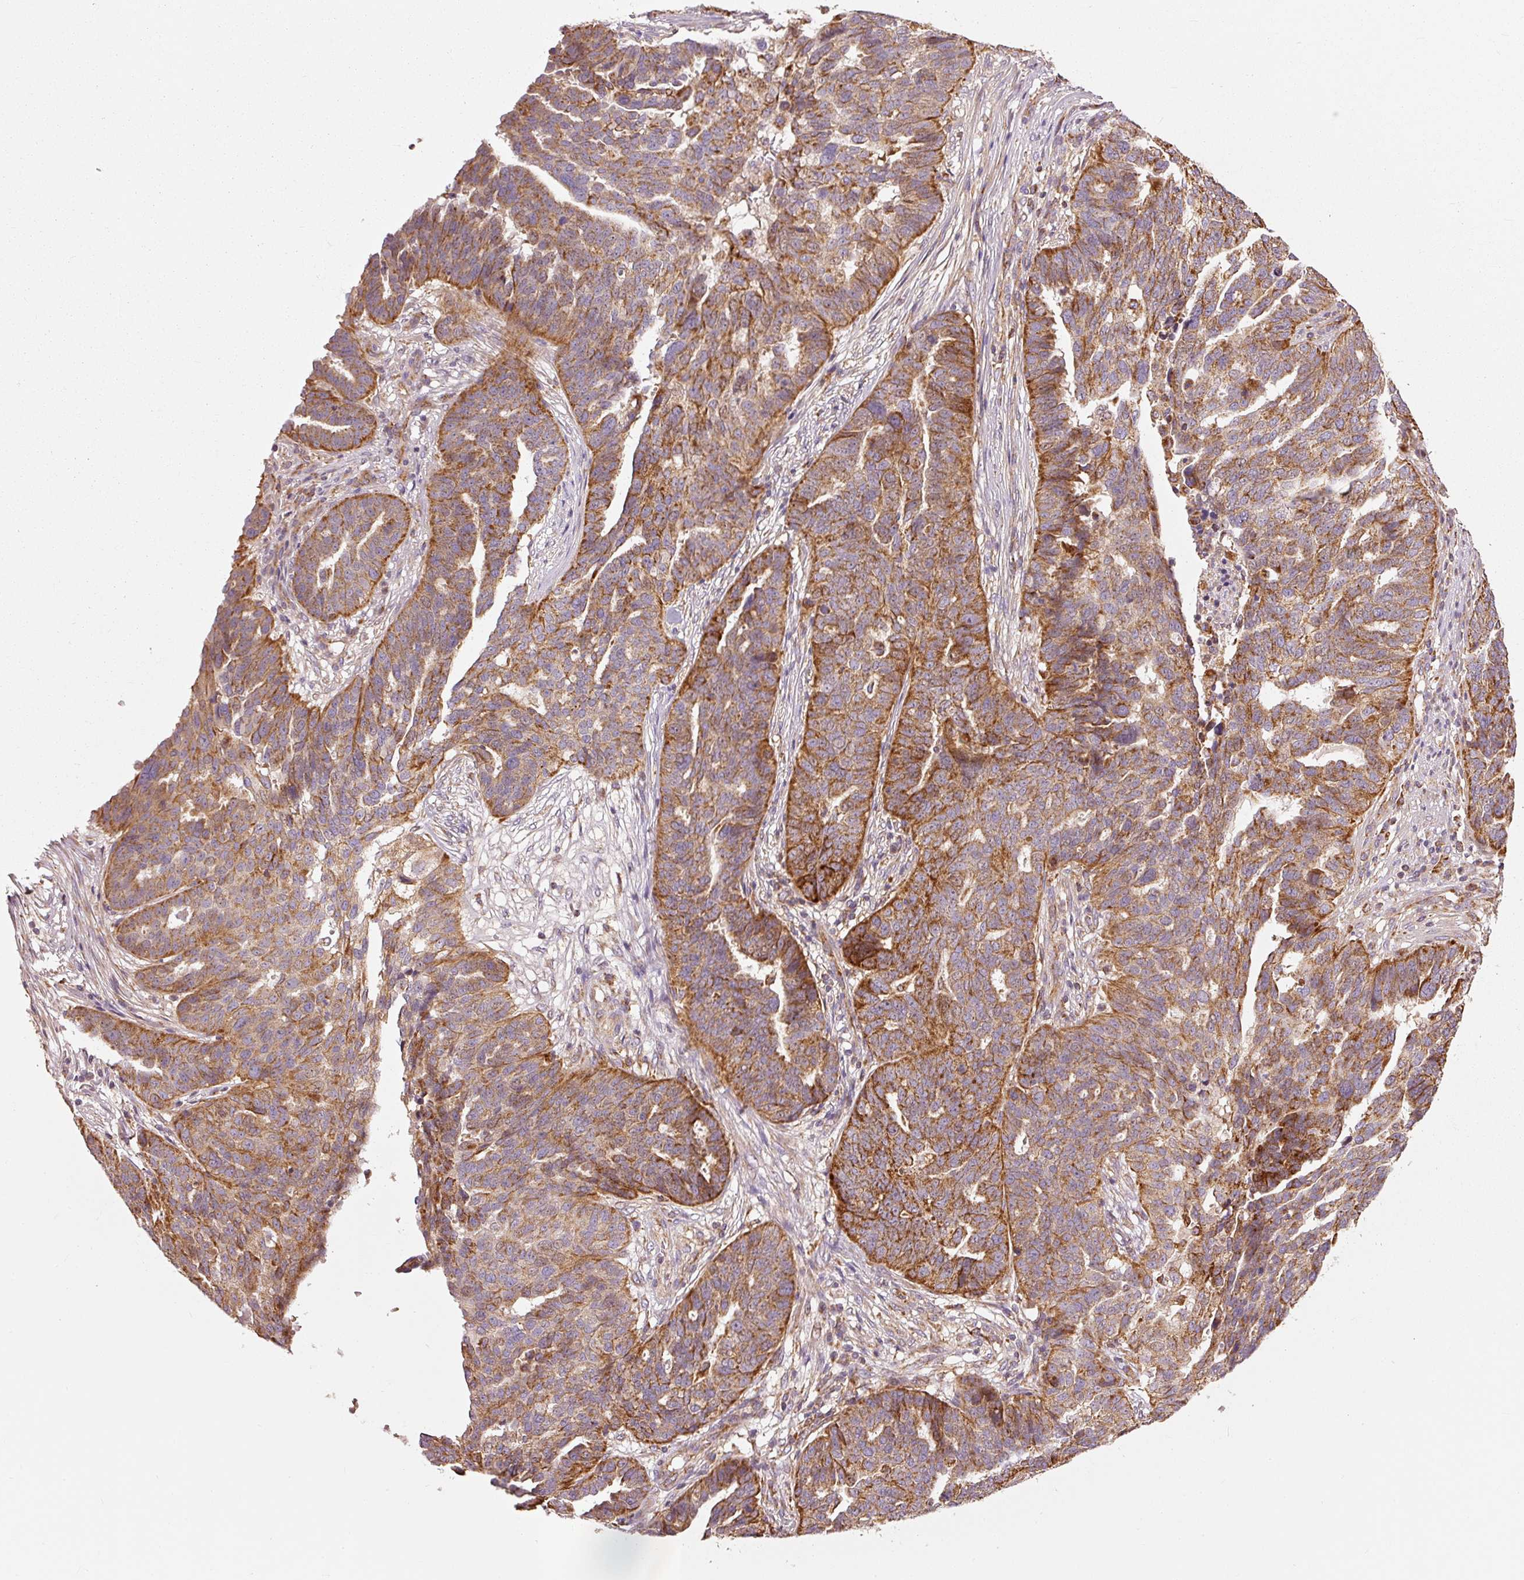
{"staining": {"intensity": "strong", "quantity": ">75%", "location": "cytoplasmic/membranous"}, "tissue": "ovarian cancer", "cell_type": "Tumor cells", "image_type": "cancer", "snomed": [{"axis": "morphology", "description": "Cystadenocarcinoma, serous, NOS"}, {"axis": "topography", "description": "Ovary"}], "caption": "Protein expression analysis of human ovarian cancer reveals strong cytoplasmic/membranous staining in approximately >75% of tumor cells.", "gene": "MTHFD1L", "patient": {"sex": "female", "age": 59}}